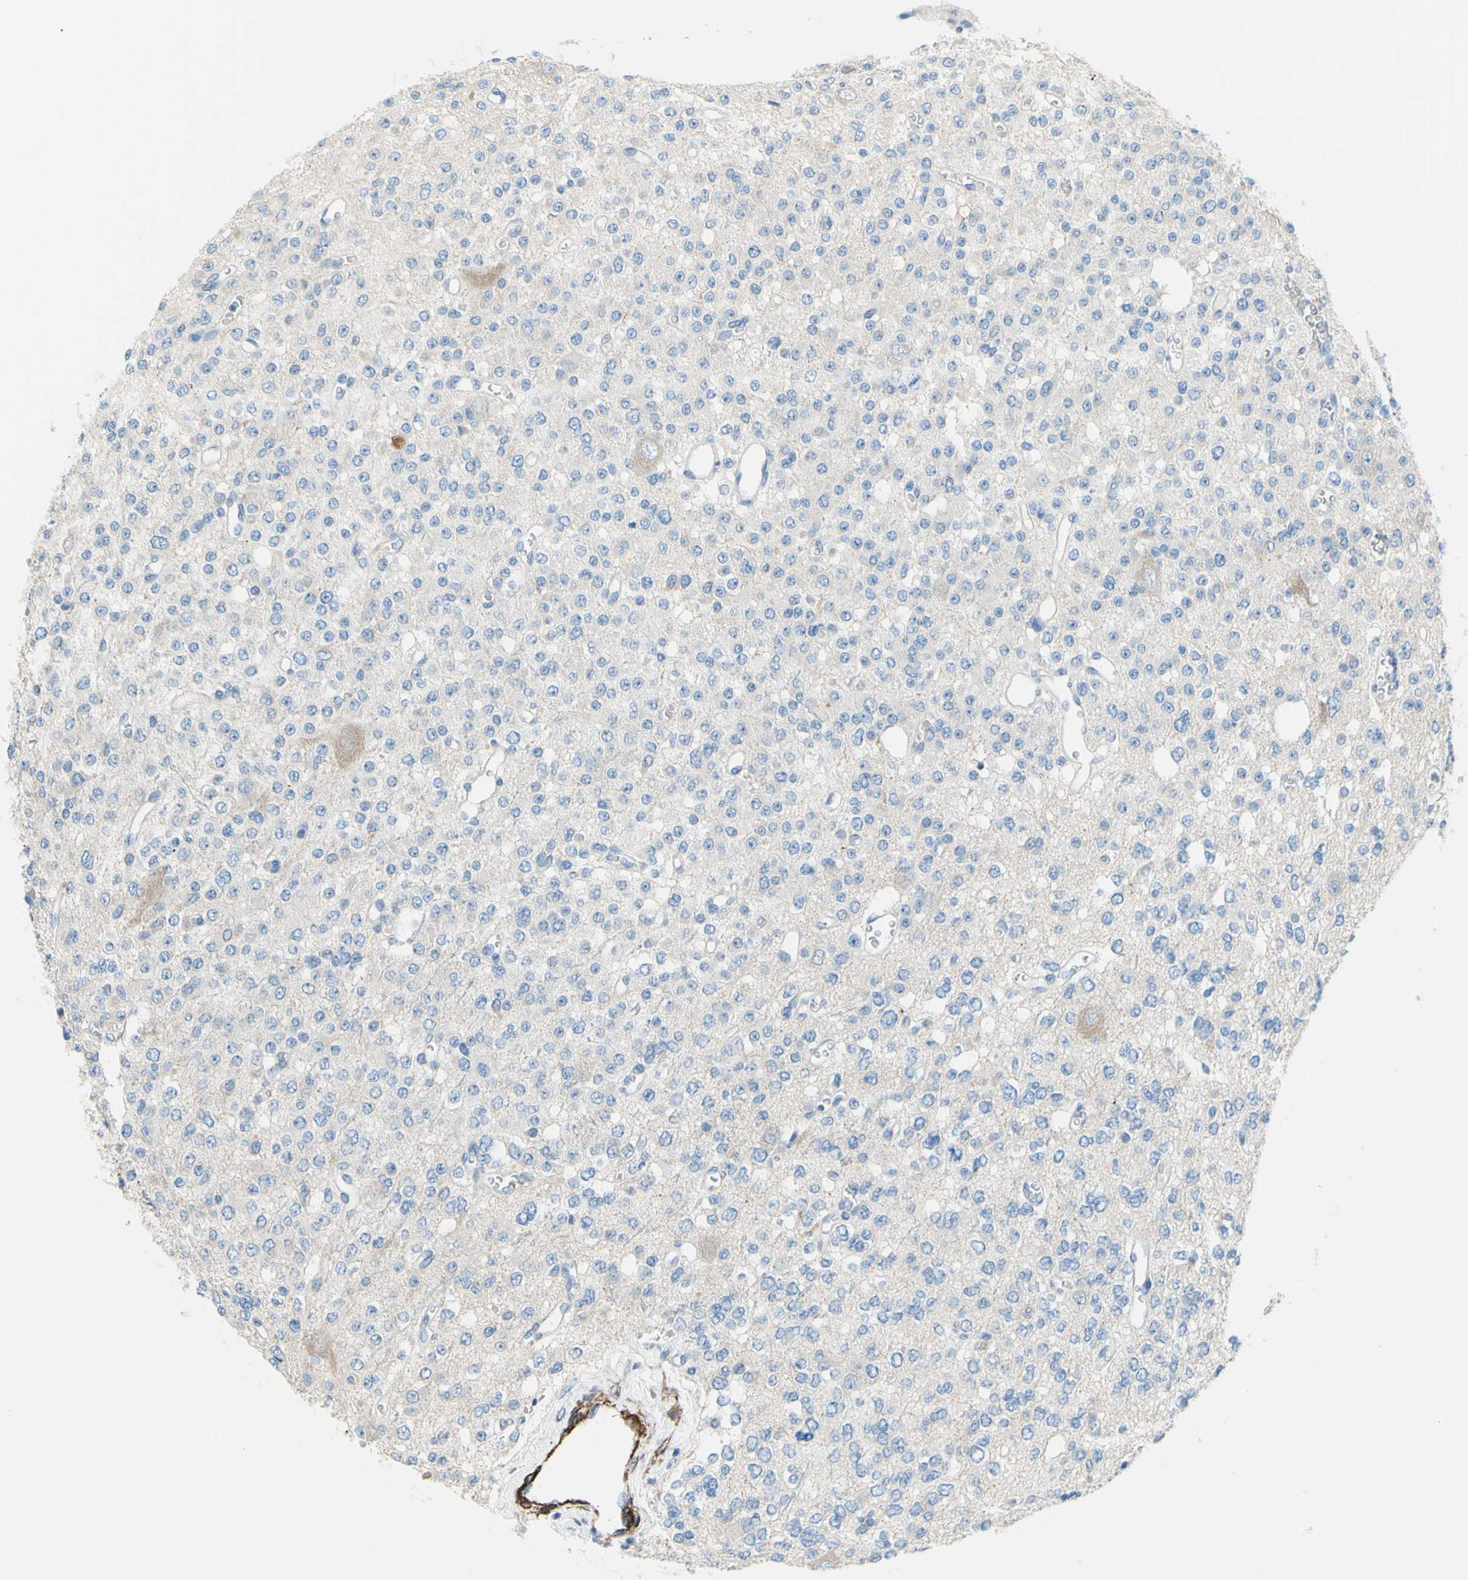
{"staining": {"intensity": "negative", "quantity": "none", "location": "none"}, "tissue": "glioma", "cell_type": "Tumor cells", "image_type": "cancer", "snomed": [{"axis": "morphology", "description": "Glioma, malignant, Low grade"}, {"axis": "topography", "description": "Brain"}], "caption": "Image shows no significant protein staining in tumor cells of glioma.", "gene": "PRRG2", "patient": {"sex": "male", "age": 38}}